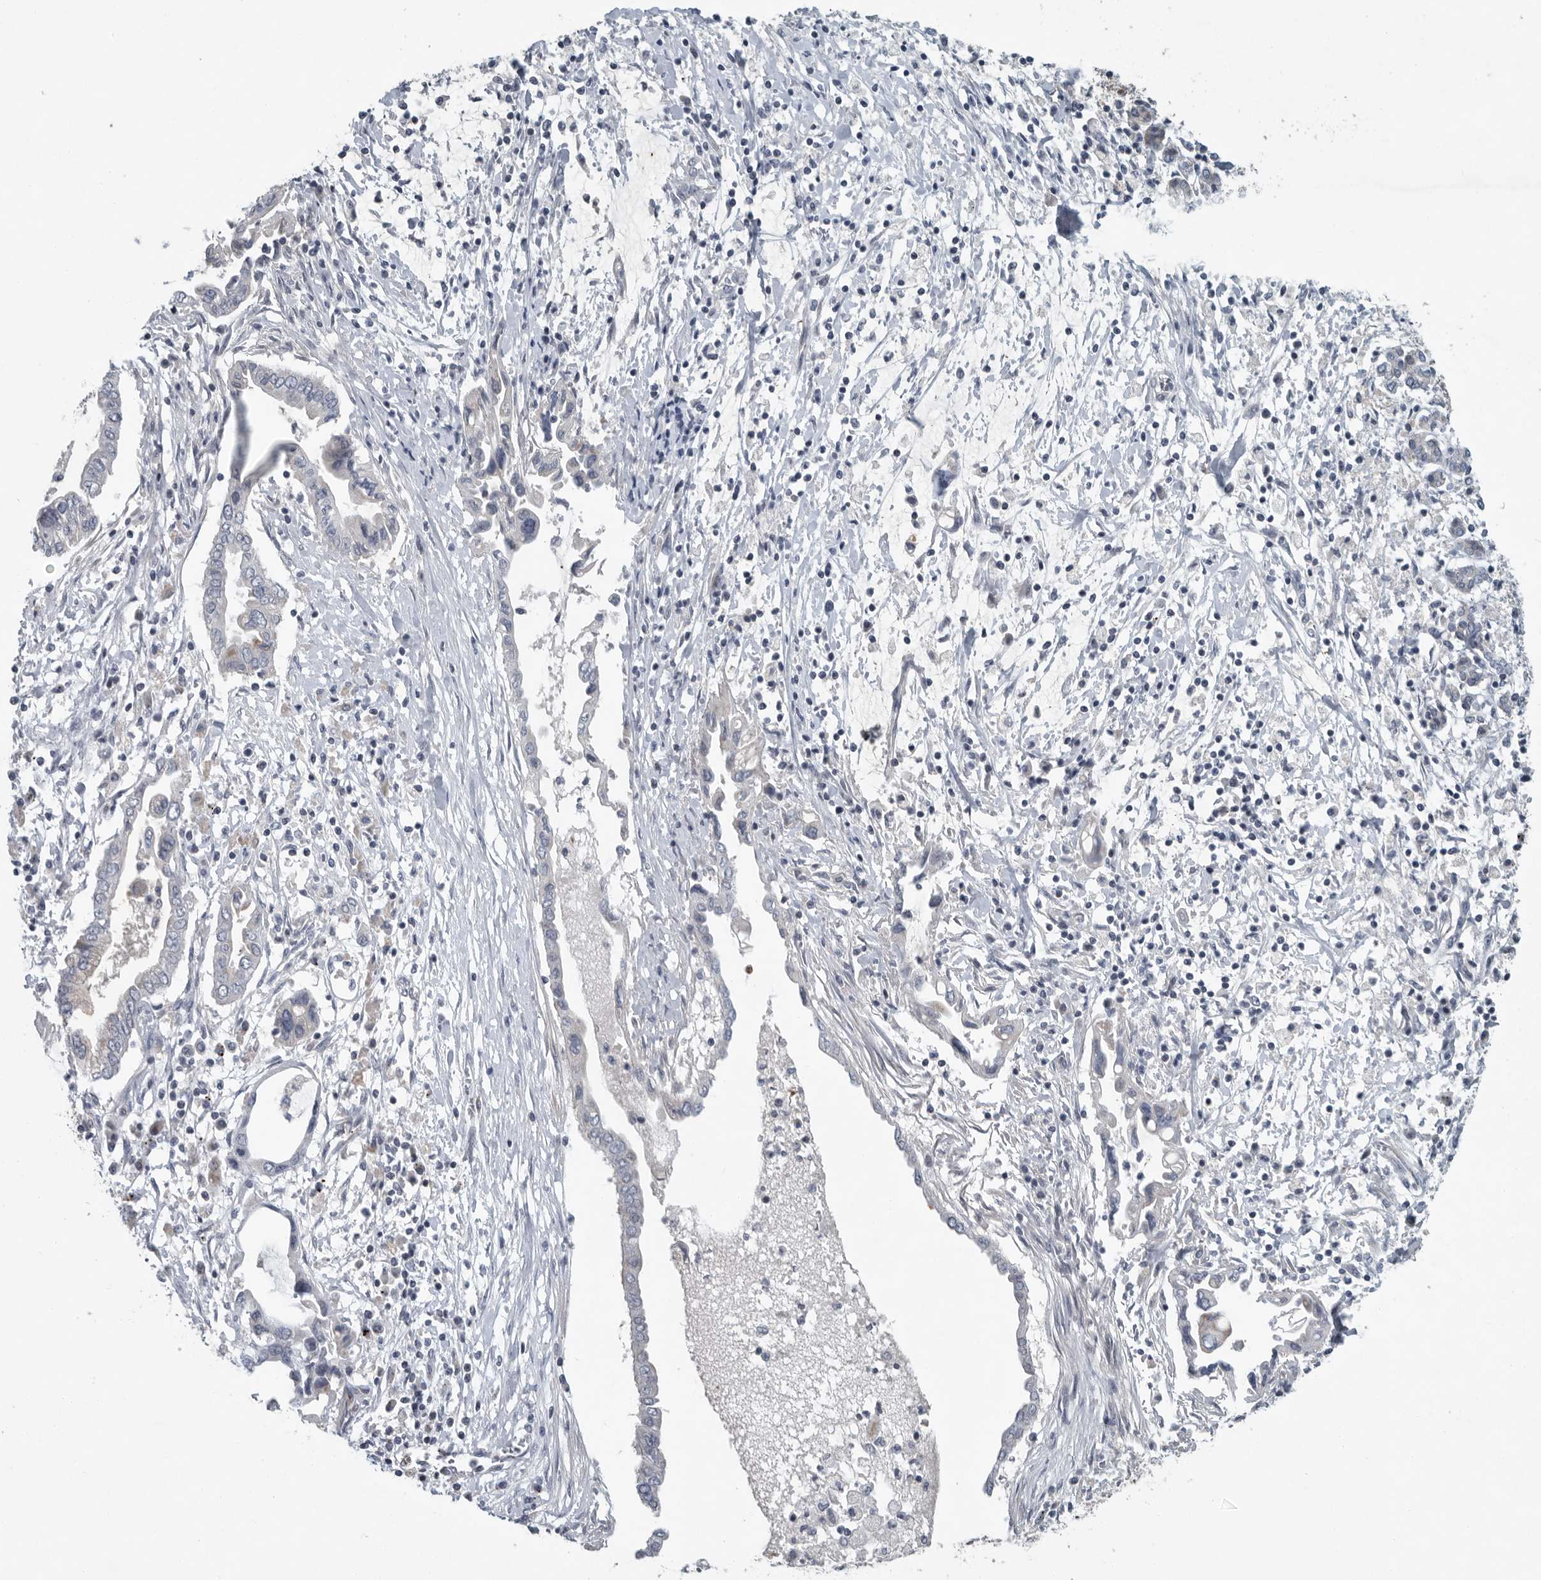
{"staining": {"intensity": "negative", "quantity": "none", "location": "none"}, "tissue": "pancreatic cancer", "cell_type": "Tumor cells", "image_type": "cancer", "snomed": [{"axis": "morphology", "description": "Adenocarcinoma, NOS"}, {"axis": "topography", "description": "Pancreas"}], "caption": "High magnification brightfield microscopy of pancreatic cancer (adenocarcinoma) stained with DAB (3,3'-diaminobenzidine) (brown) and counterstained with hematoxylin (blue): tumor cells show no significant positivity. (DAB immunohistochemistry visualized using brightfield microscopy, high magnification).", "gene": "MPP3", "patient": {"sex": "female", "age": 57}}